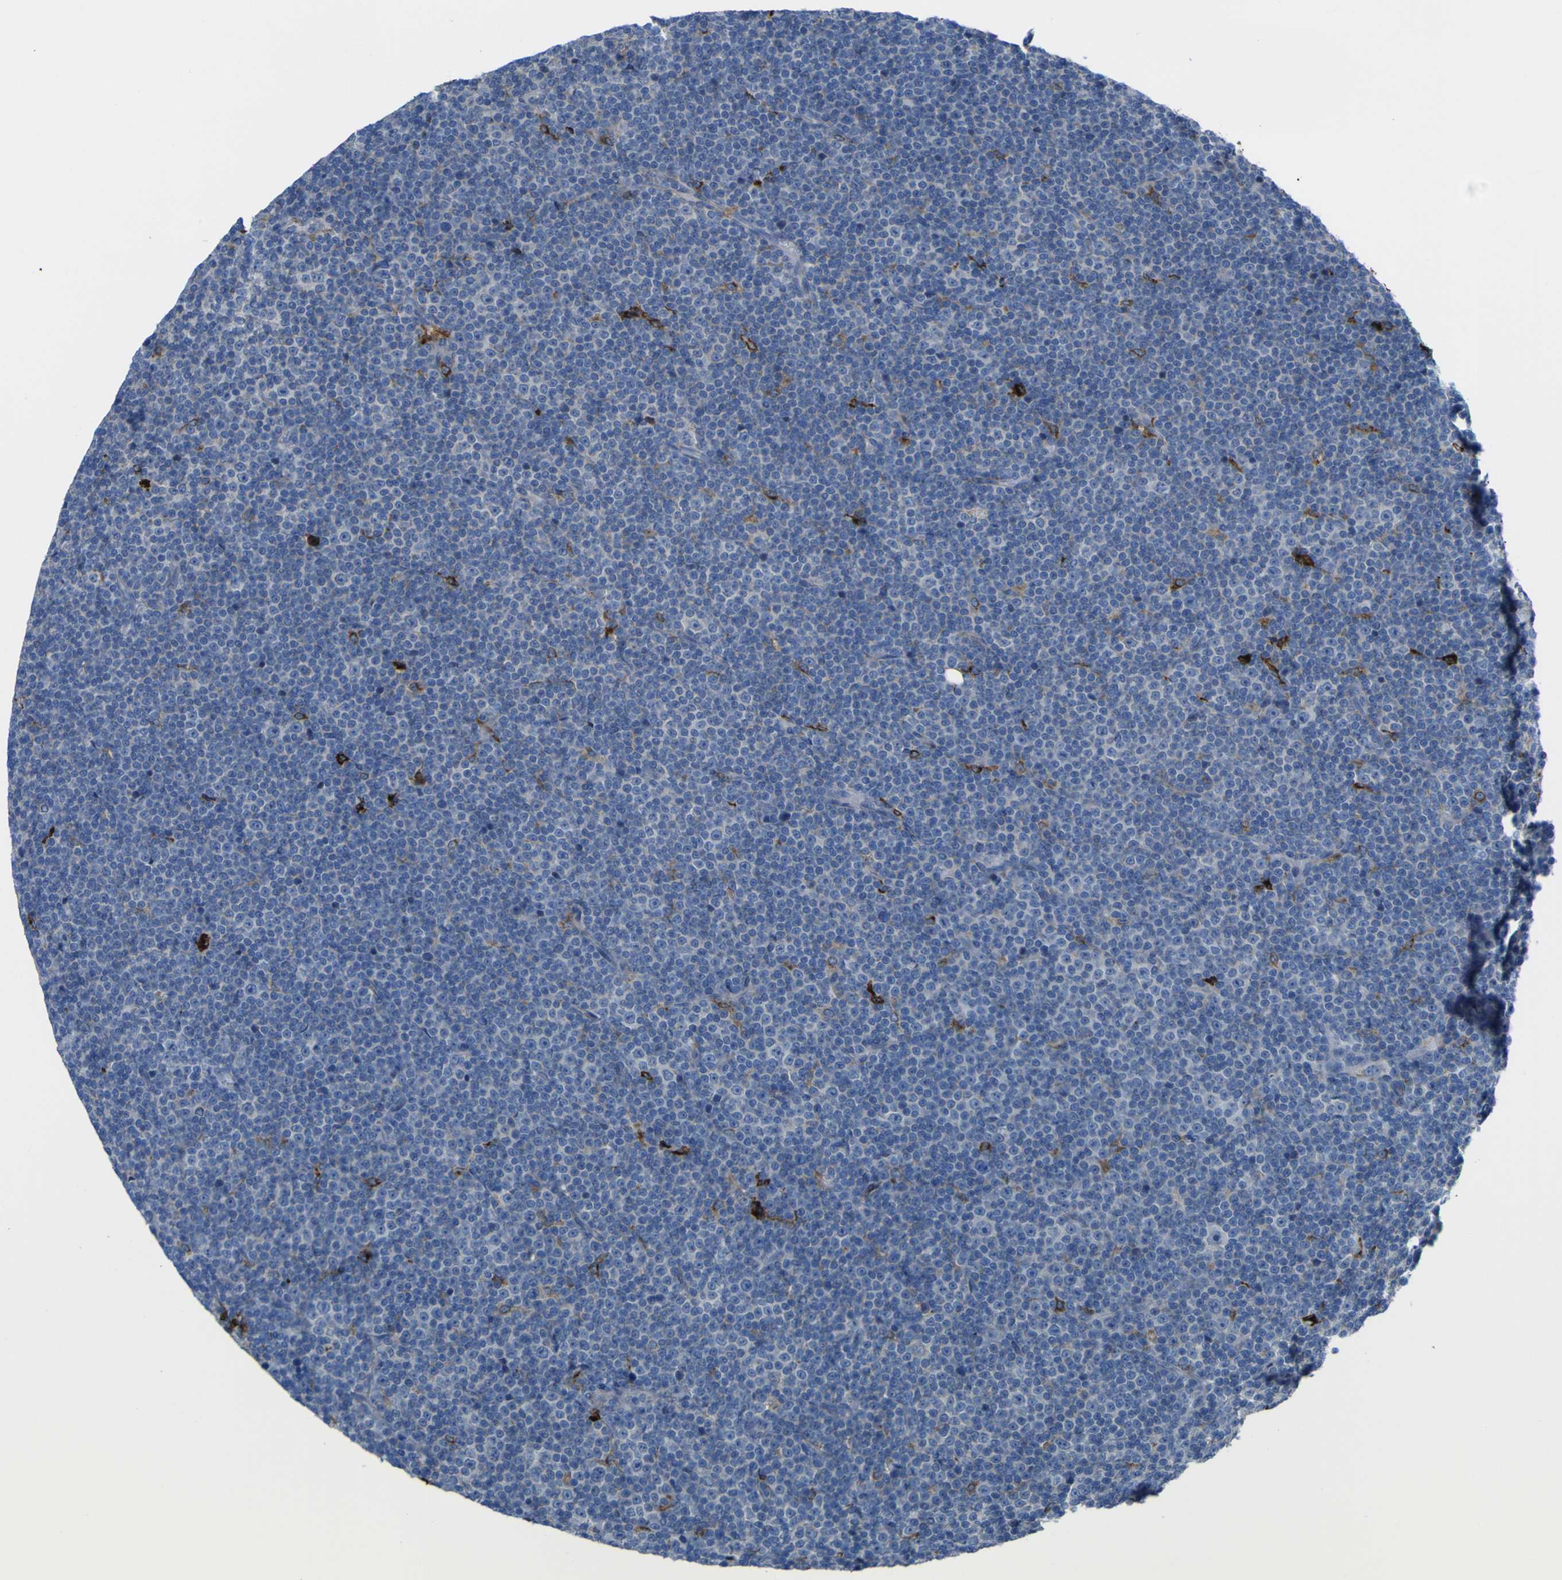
{"staining": {"intensity": "negative", "quantity": "none", "location": "none"}, "tissue": "lymphoma", "cell_type": "Tumor cells", "image_type": "cancer", "snomed": [{"axis": "morphology", "description": "Malignant lymphoma, non-Hodgkin's type, Low grade"}, {"axis": "topography", "description": "Lymph node"}], "caption": "IHC of human lymphoma reveals no staining in tumor cells.", "gene": "CST3", "patient": {"sex": "female", "age": 67}}